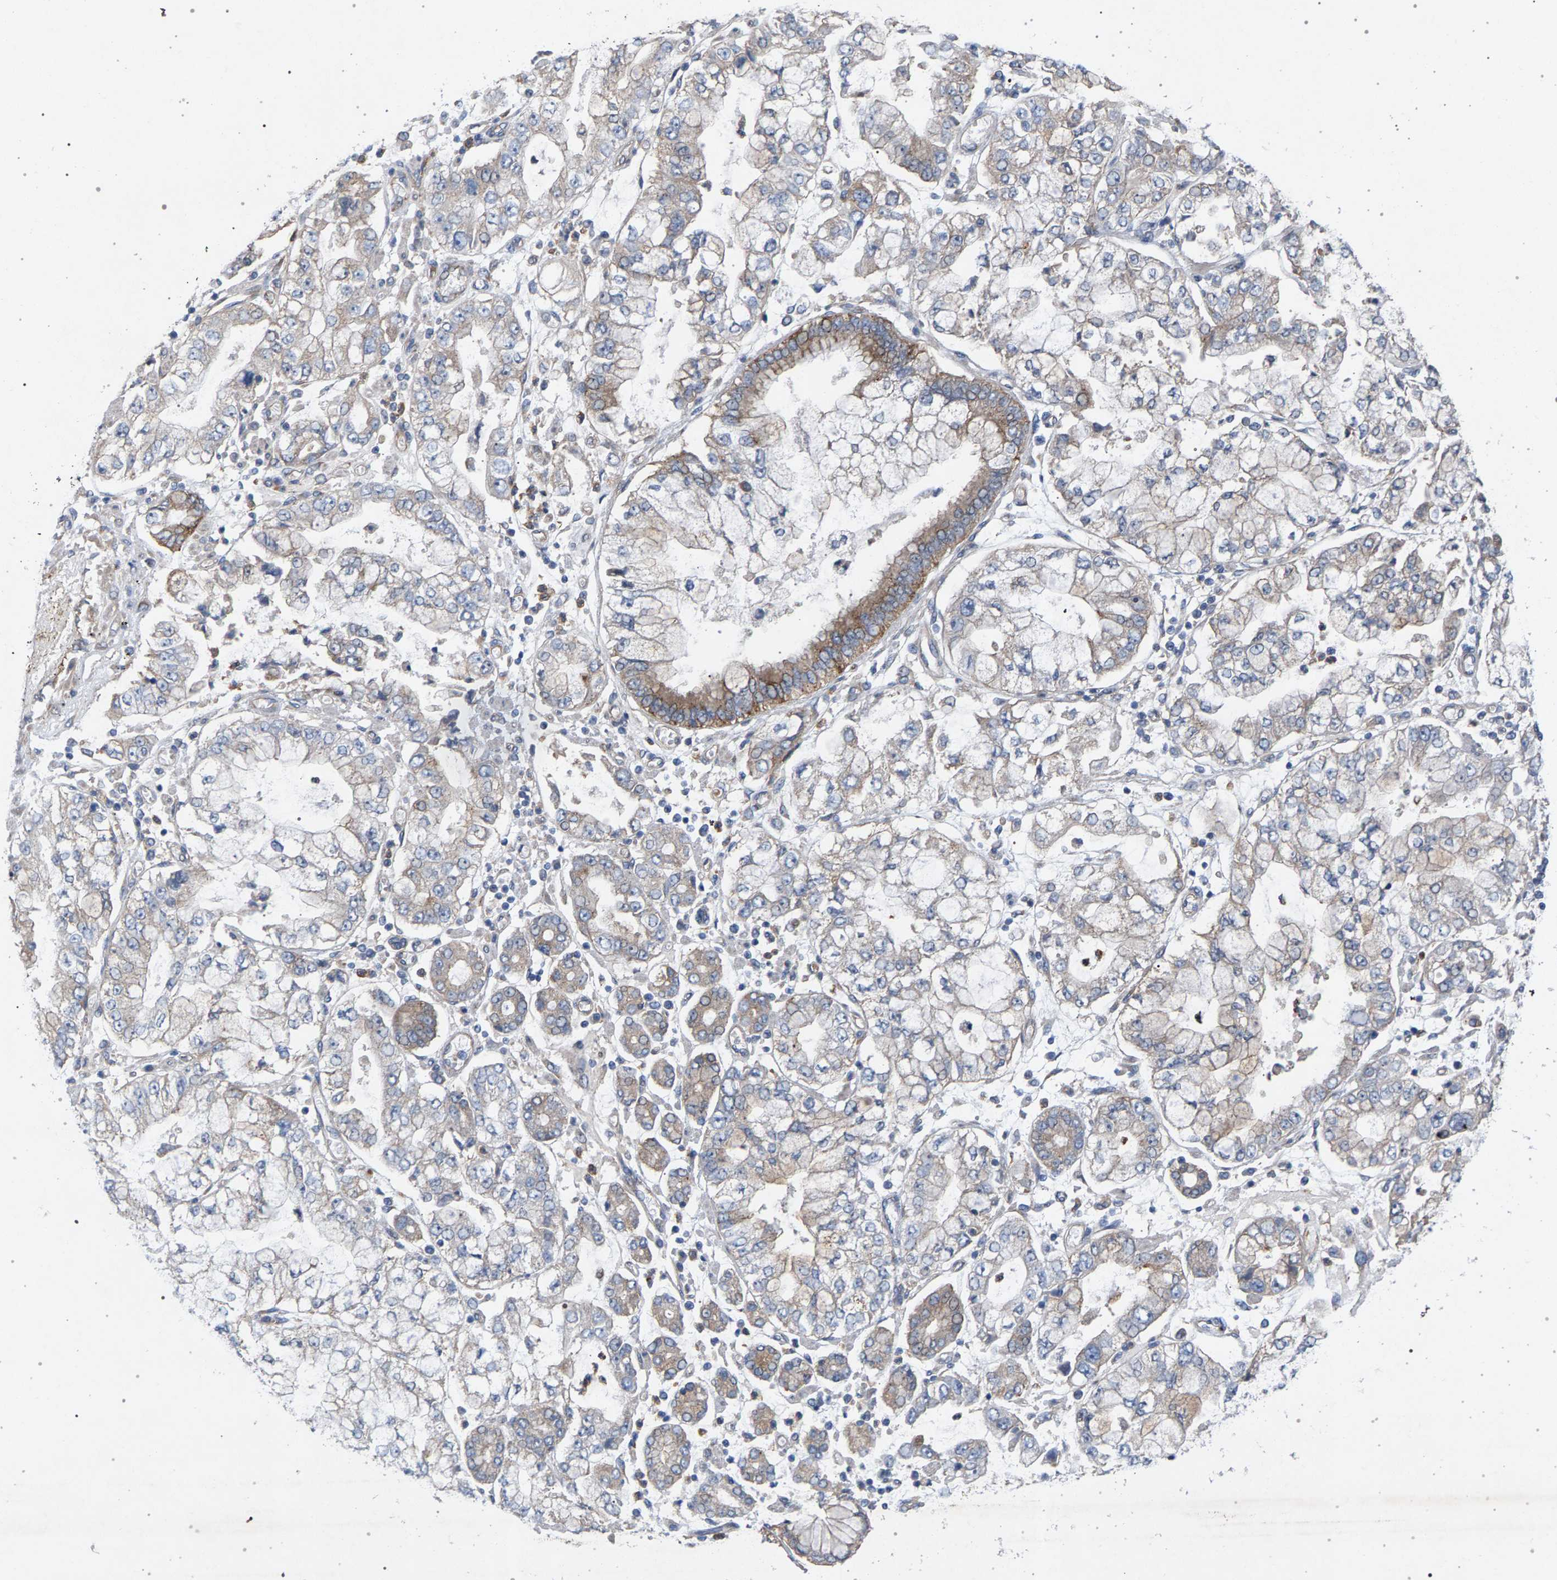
{"staining": {"intensity": "weak", "quantity": "<25%", "location": "cytoplasmic/membranous"}, "tissue": "stomach cancer", "cell_type": "Tumor cells", "image_type": "cancer", "snomed": [{"axis": "morphology", "description": "Adenocarcinoma, NOS"}, {"axis": "topography", "description": "Stomach"}], "caption": "A high-resolution photomicrograph shows IHC staining of stomach cancer (adenocarcinoma), which displays no significant positivity in tumor cells.", "gene": "MAMDC2", "patient": {"sex": "male", "age": 76}}